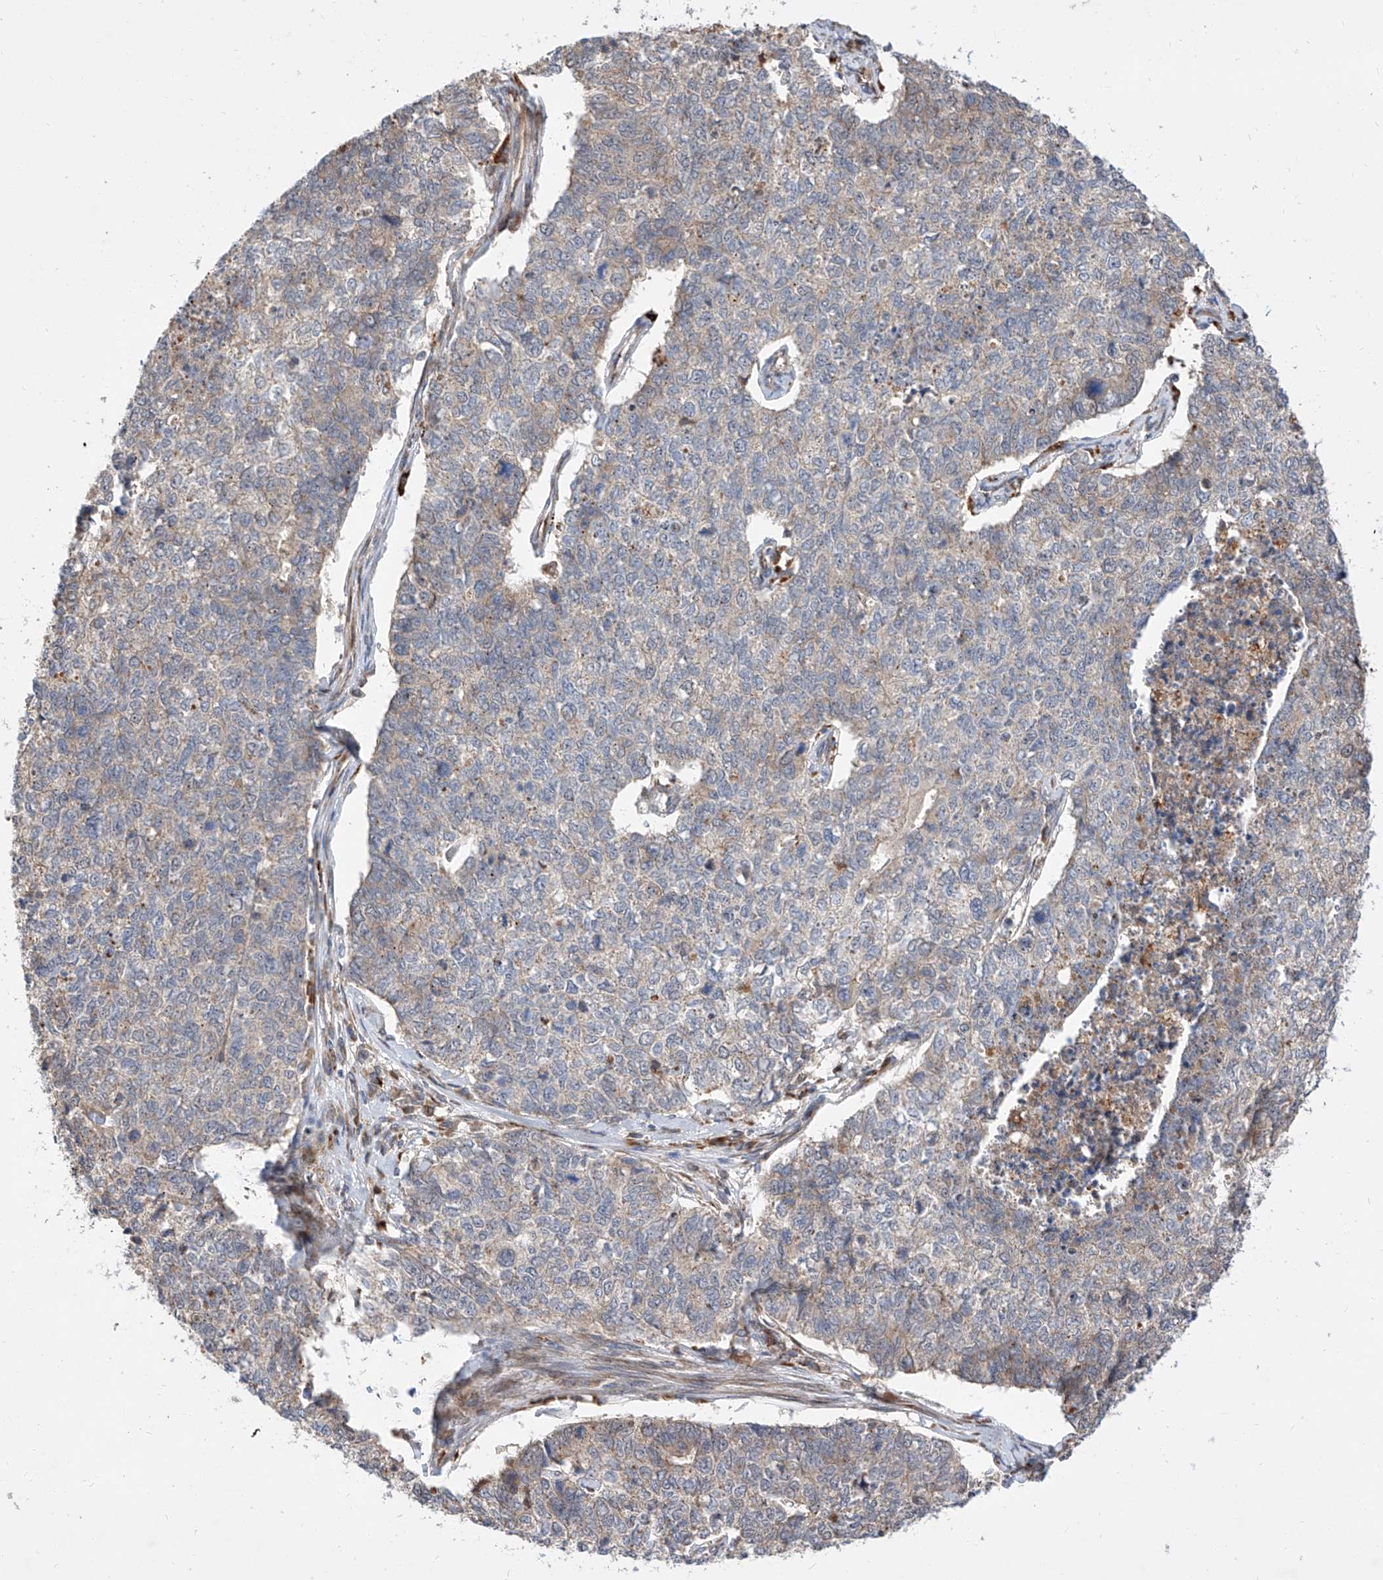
{"staining": {"intensity": "negative", "quantity": "none", "location": "none"}, "tissue": "cervical cancer", "cell_type": "Tumor cells", "image_type": "cancer", "snomed": [{"axis": "morphology", "description": "Squamous cell carcinoma, NOS"}, {"axis": "topography", "description": "Cervix"}], "caption": "Image shows no significant protein expression in tumor cells of squamous cell carcinoma (cervical).", "gene": "DIRAS3", "patient": {"sex": "female", "age": 63}}